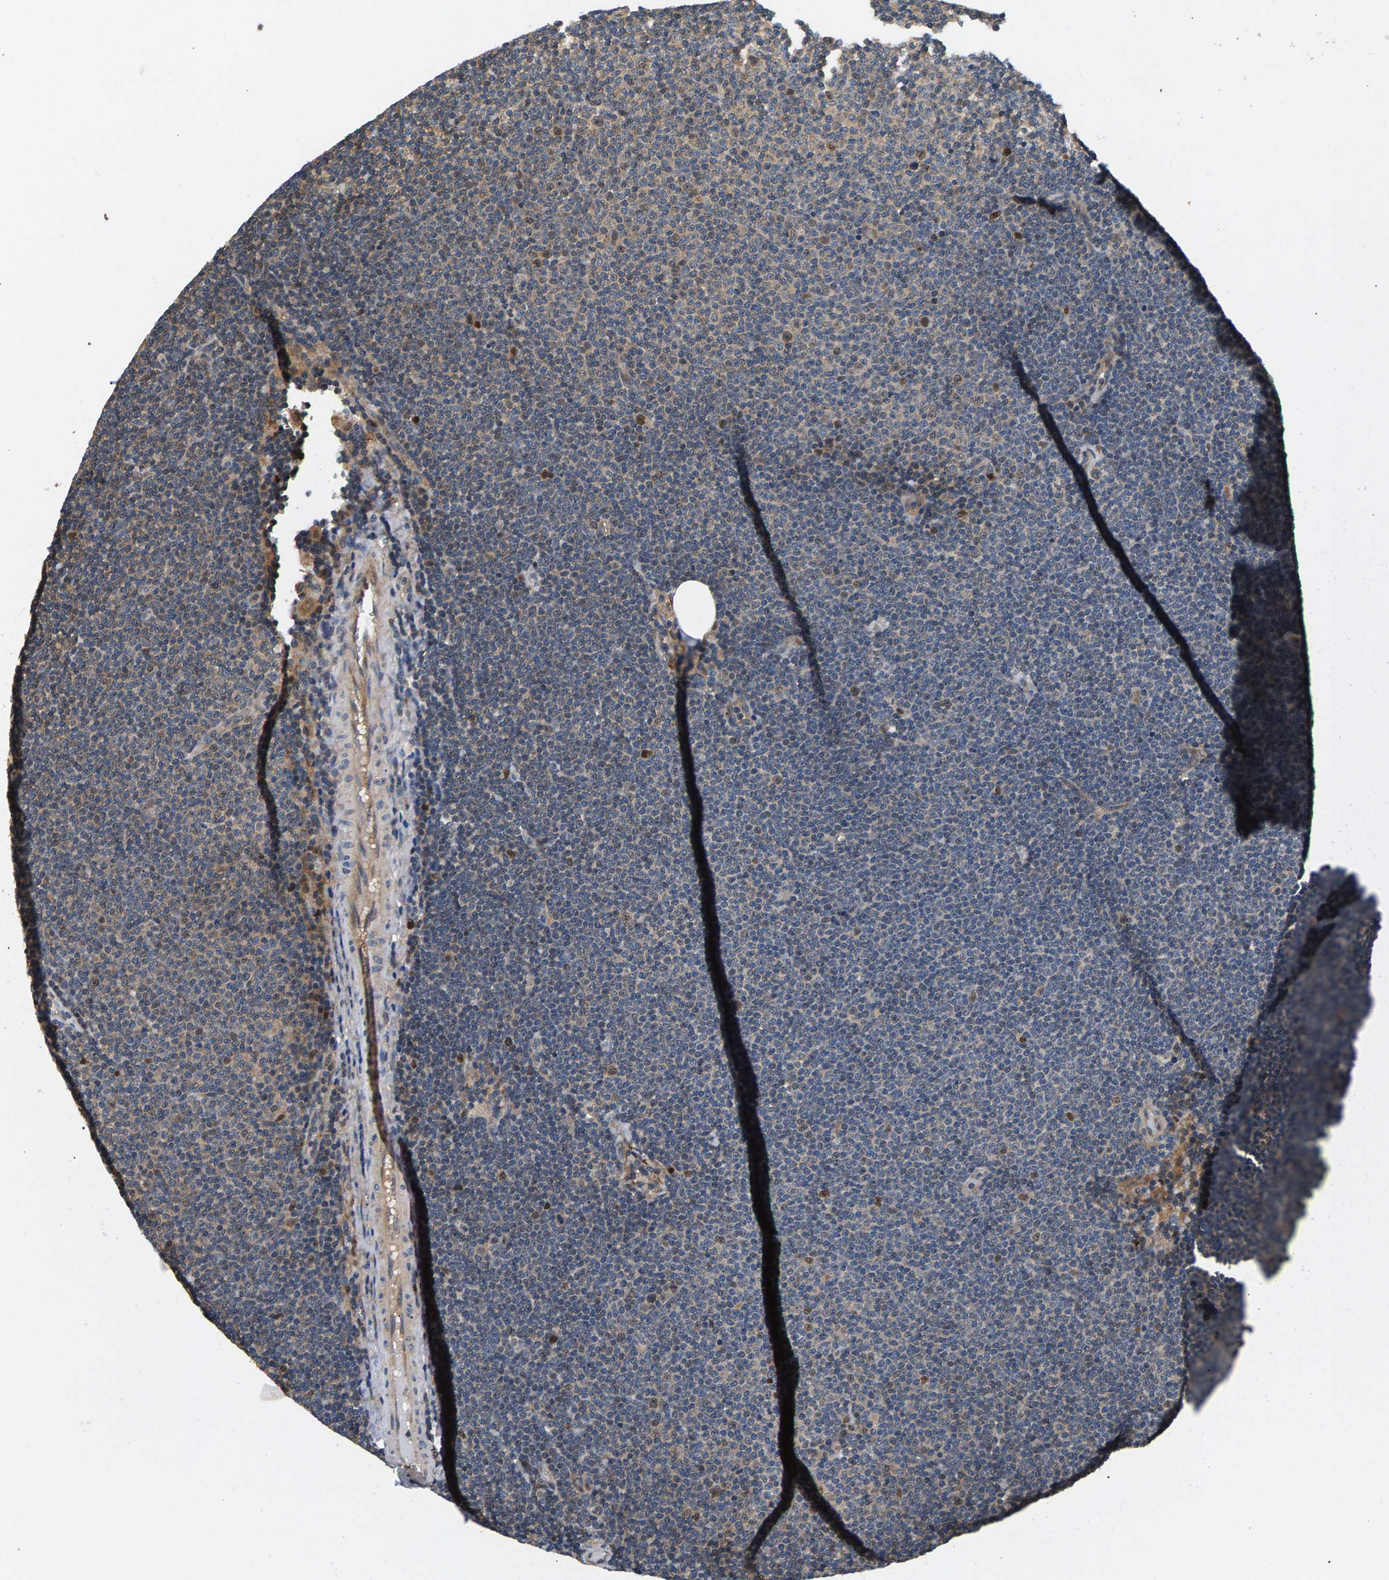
{"staining": {"intensity": "weak", "quantity": "<25%", "location": "nuclear"}, "tissue": "lymphoma", "cell_type": "Tumor cells", "image_type": "cancer", "snomed": [{"axis": "morphology", "description": "Malignant lymphoma, non-Hodgkin's type, Low grade"}, {"axis": "topography", "description": "Lymph node"}], "caption": "High magnification brightfield microscopy of low-grade malignant lymphoma, non-Hodgkin's type stained with DAB (3,3'-diaminobenzidine) (brown) and counterstained with hematoxylin (blue): tumor cells show no significant staining.", "gene": "FAM78A", "patient": {"sex": "female", "age": 53}}